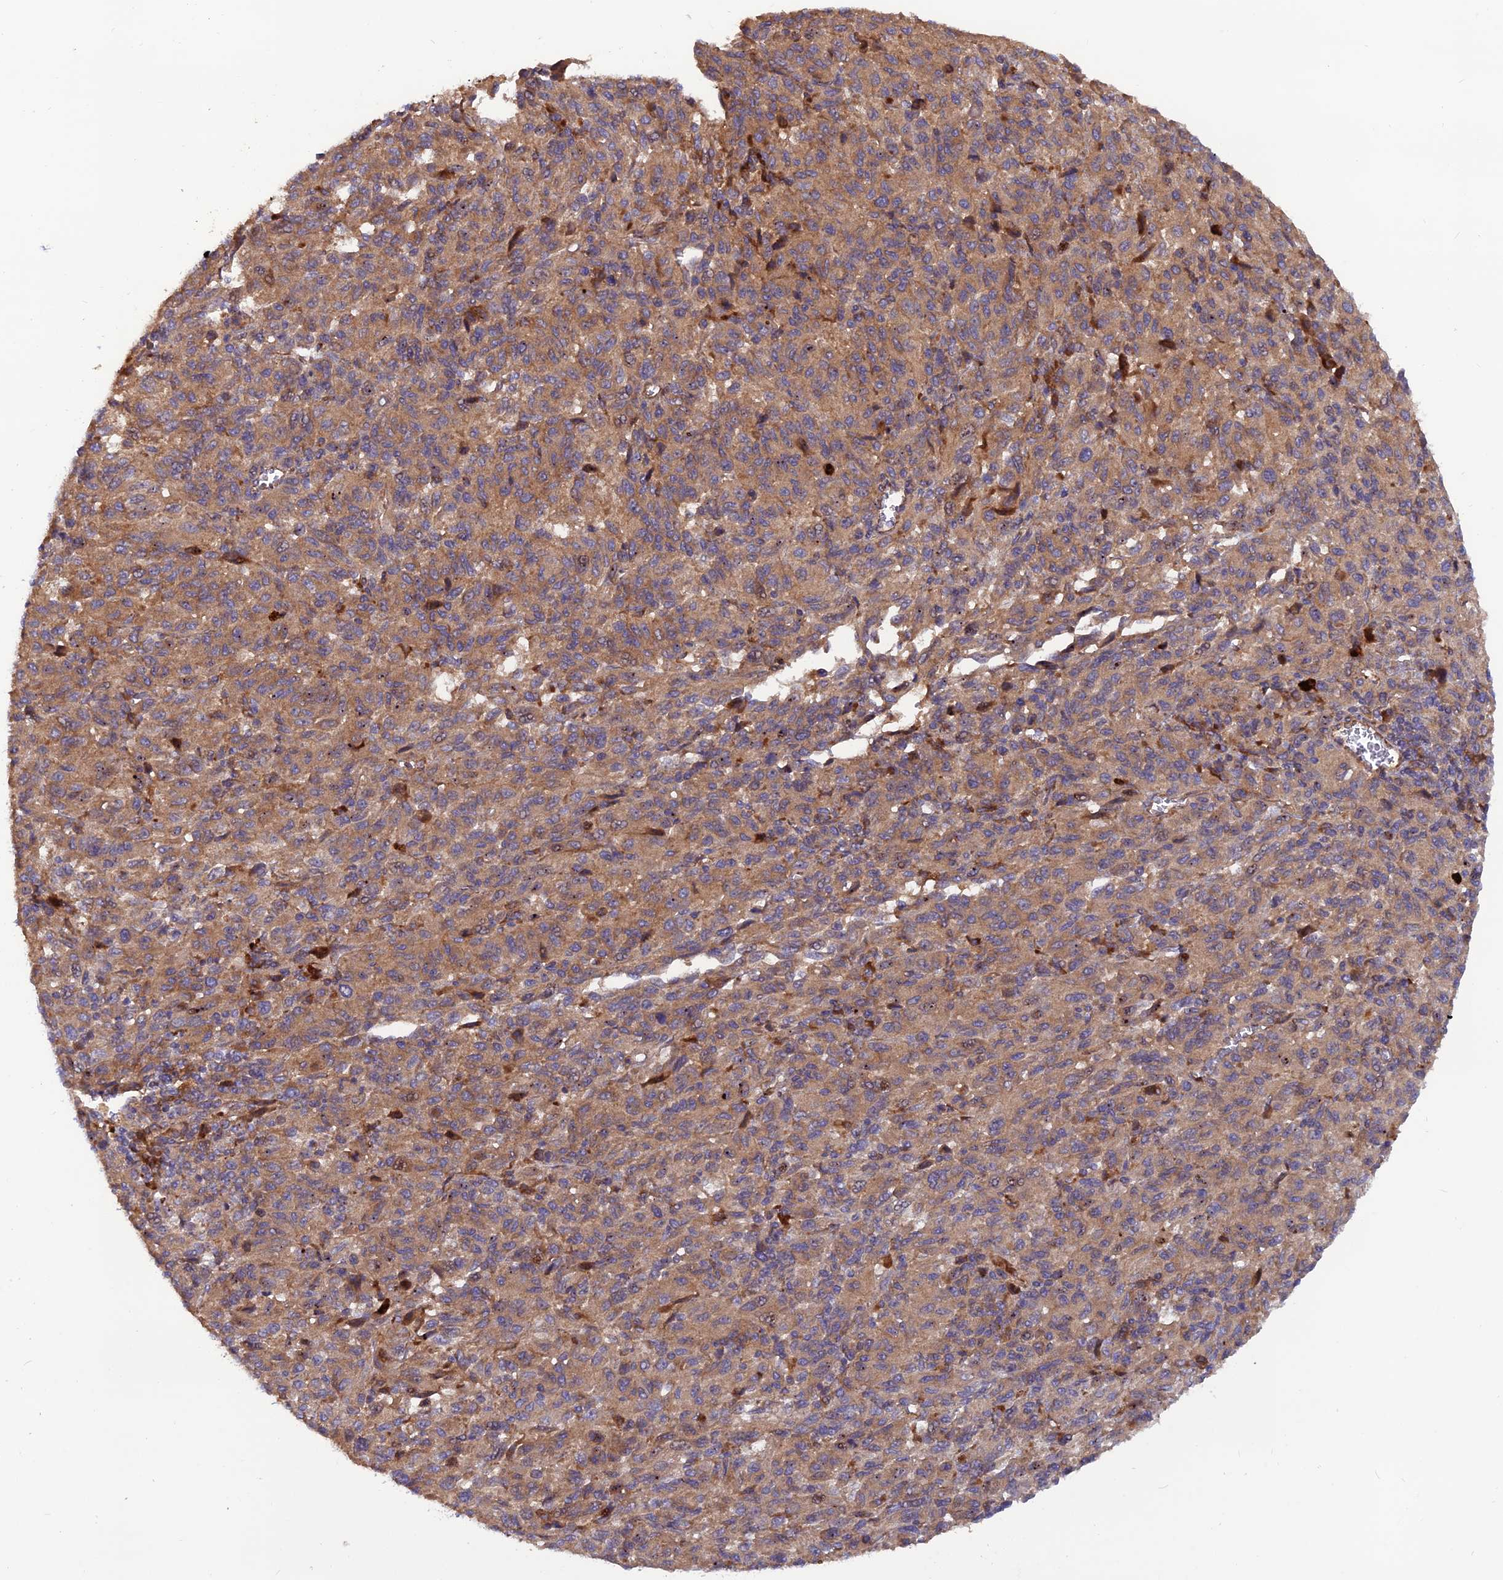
{"staining": {"intensity": "moderate", "quantity": ">75%", "location": "cytoplasmic/membranous"}, "tissue": "melanoma", "cell_type": "Tumor cells", "image_type": "cancer", "snomed": [{"axis": "morphology", "description": "Malignant melanoma, Metastatic site"}, {"axis": "topography", "description": "Lung"}], "caption": "Protein expression analysis of human melanoma reveals moderate cytoplasmic/membranous positivity in approximately >75% of tumor cells.", "gene": "GMCL1", "patient": {"sex": "male", "age": 64}}